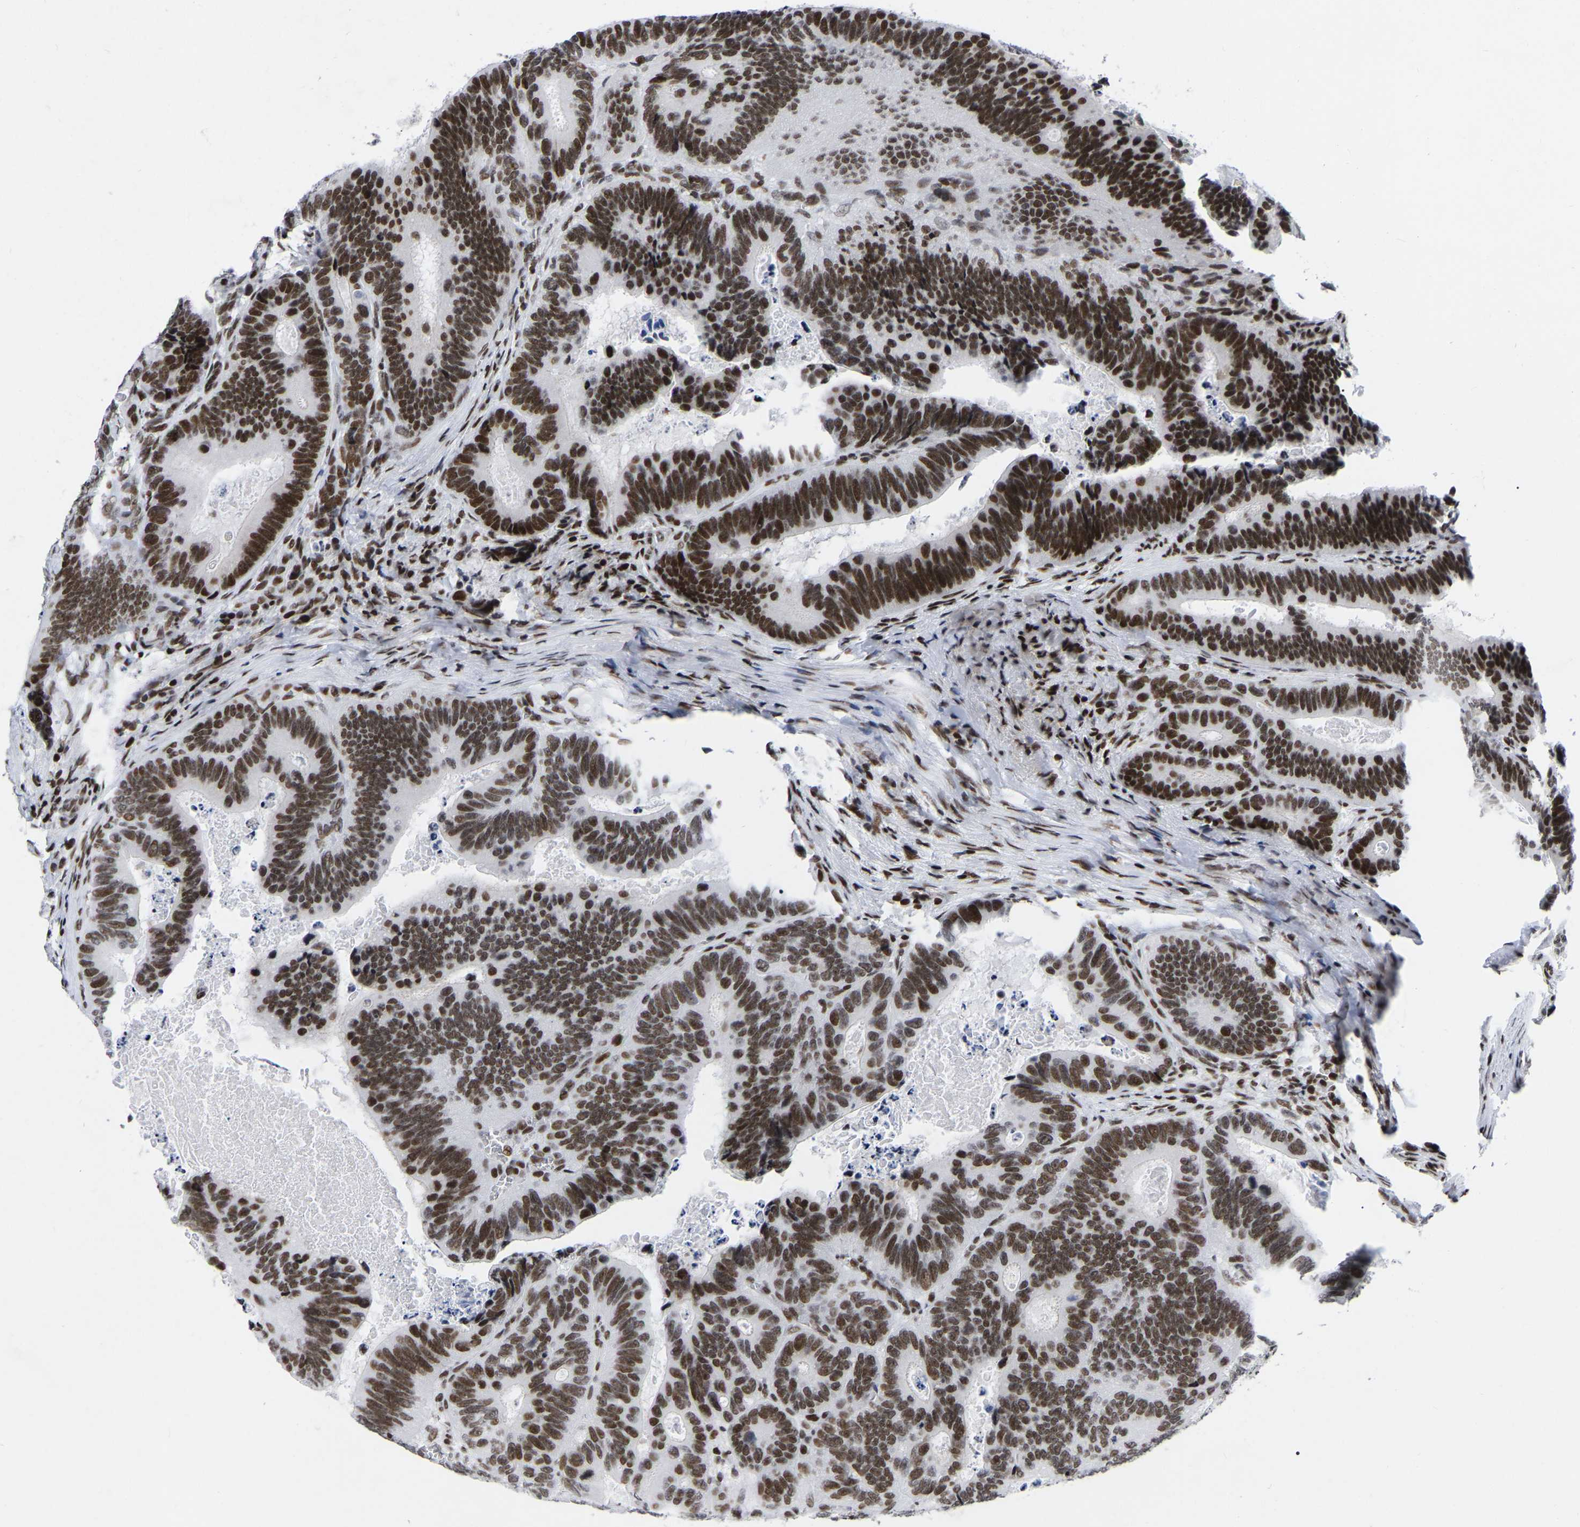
{"staining": {"intensity": "moderate", "quantity": ">75%", "location": "nuclear"}, "tissue": "colorectal cancer", "cell_type": "Tumor cells", "image_type": "cancer", "snomed": [{"axis": "morphology", "description": "Inflammation, NOS"}, {"axis": "morphology", "description": "Adenocarcinoma, NOS"}, {"axis": "topography", "description": "Colon"}], "caption": "IHC of human colorectal cancer (adenocarcinoma) displays medium levels of moderate nuclear expression in about >75% of tumor cells.", "gene": "PRCC", "patient": {"sex": "male", "age": 72}}